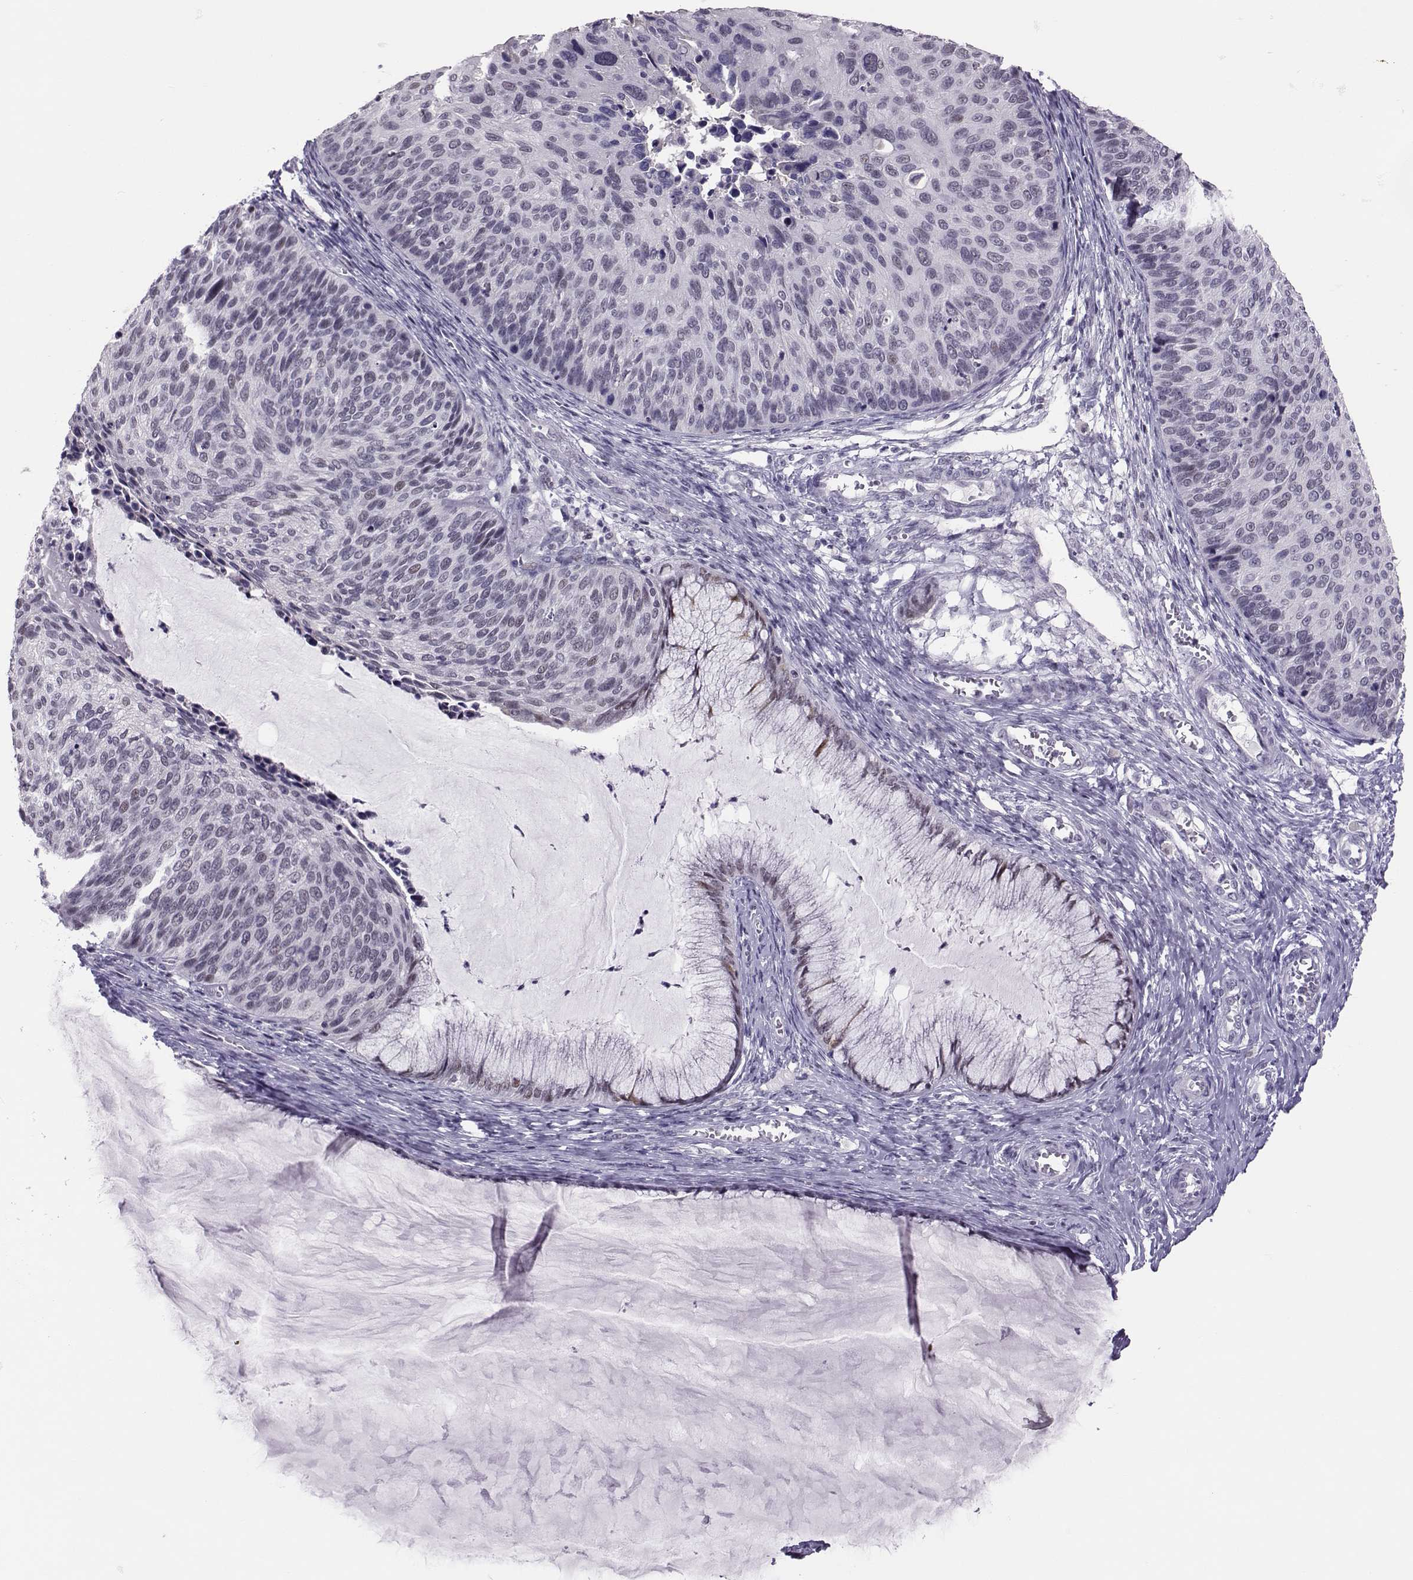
{"staining": {"intensity": "weak", "quantity": "<25%", "location": "cytoplasmic/membranous"}, "tissue": "cervical cancer", "cell_type": "Tumor cells", "image_type": "cancer", "snomed": [{"axis": "morphology", "description": "Squamous cell carcinoma, NOS"}, {"axis": "topography", "description": "Cervix"}], "caption": "Tumor cells show no significant protein expression in cervical cancer.", "gene": "DNAAF1", "patient": {"sex": "female", "age": 36}}